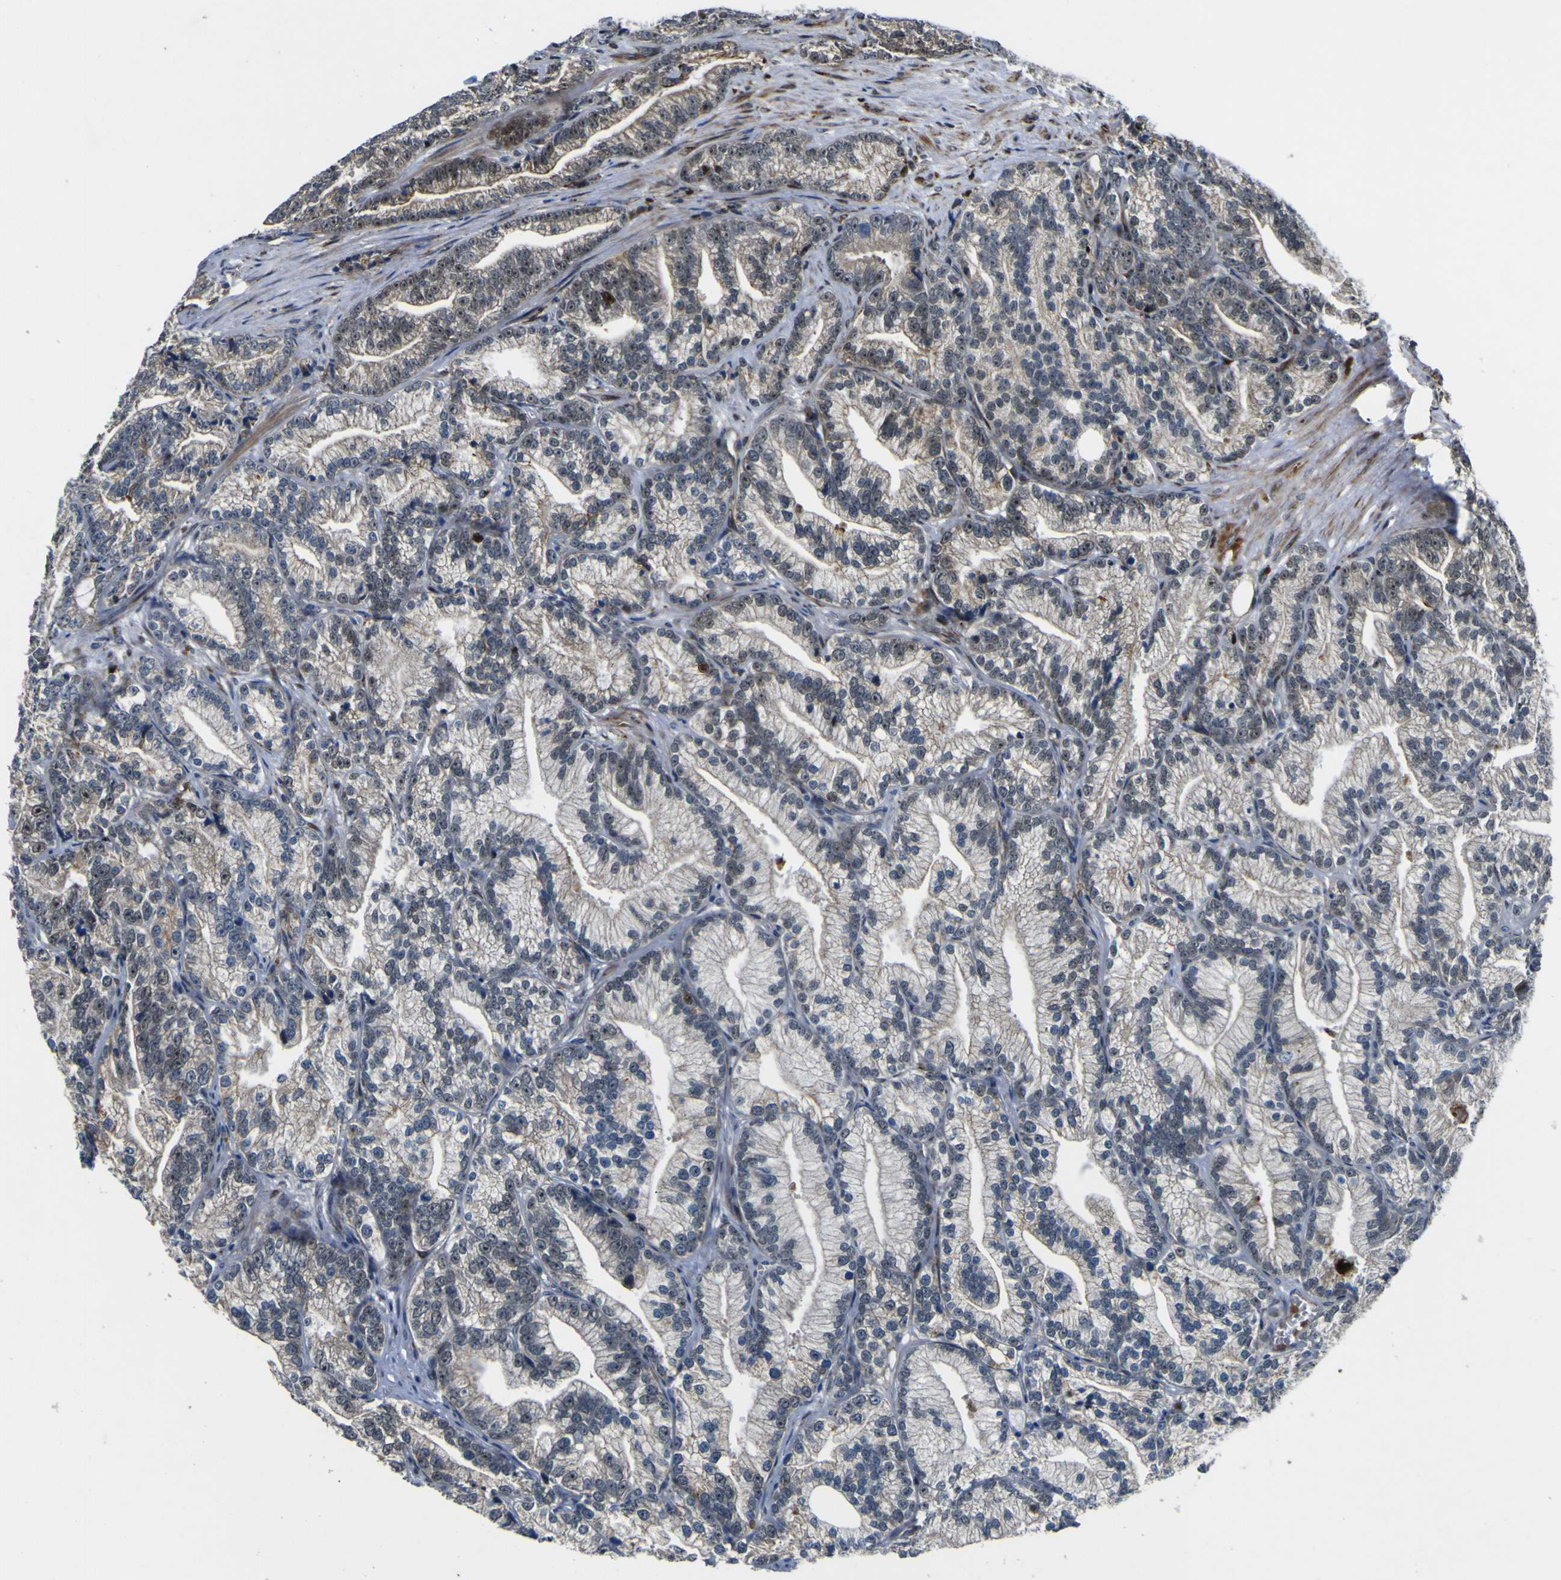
{"staining": {"intensity": "weak", "quantity": "25%-75%", "location": "cytoplasmic/membranous"}, "tissue": "prostate cancer", "cell_type": "Tumor cells", "image_type": "cancer", "snomed": [{"axis": "morphology", "description": "Adenocarcinoma, Low grade"}, {"axis": "topography", "description": "Prostate"}], "caption": "IHC (DAB) staining of human low-grade adenocarcinoma (prostate) exhibits weak cytoplasmic/membranous protein positivity in about 25%-75% of tumor cells.", "gene": "LBHD1", "patient": {"sex": "male", "age": 89}}